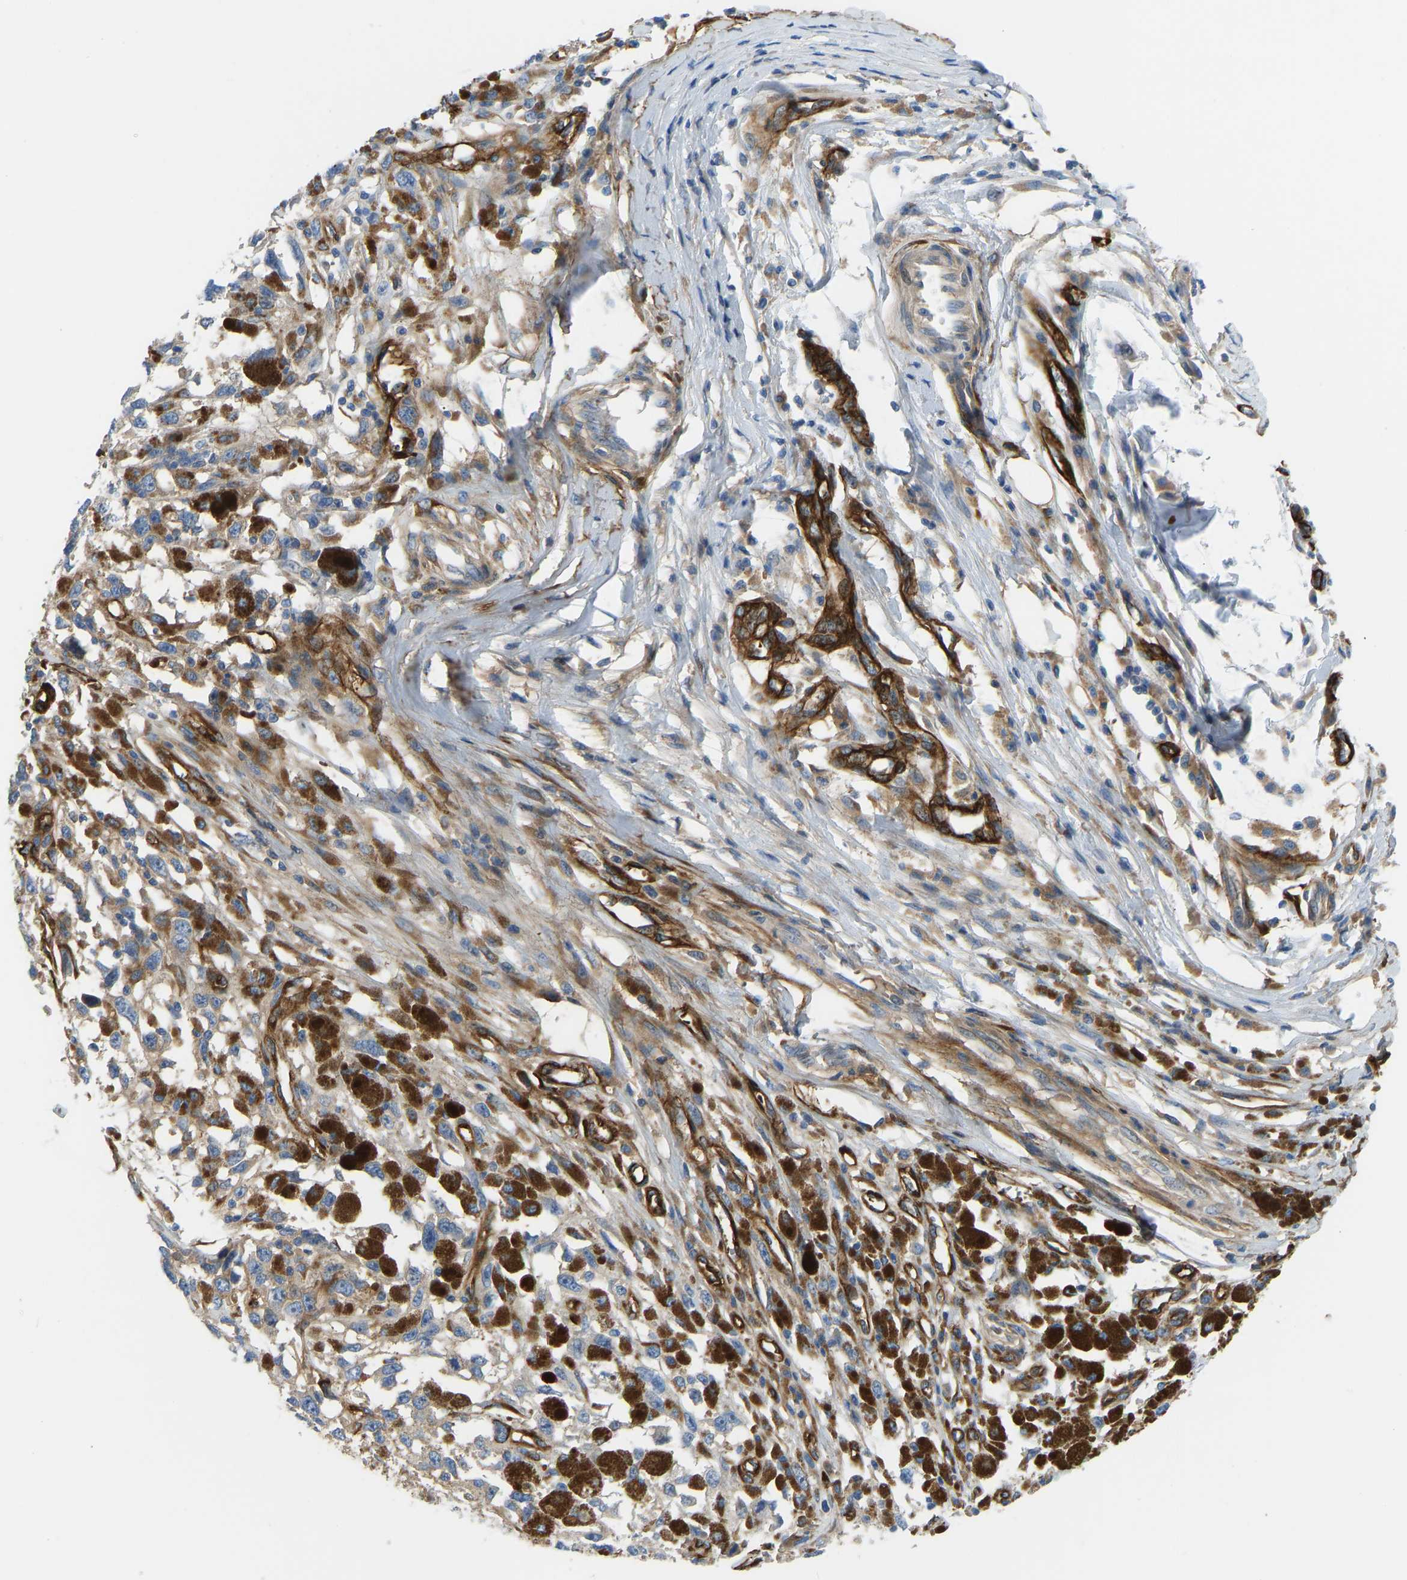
{"staining": {"intensity": "negative", "quantity": "none", "location": "none"}, "tissue": "melanoma", "cell_type": "Tumor cells", "image_type": "cancer", "snomed": [{"axis": "morphology", "description": "Malignant melanoma, Metastatic site"}, {"axis": "topography", "description": "Lymph node"}], "caption": "IHC image of neoplastic tissue: human melanoma stained with DAB exhibits no significant protein staining in tumor cells.", "gene": "COL15A1", "patient": {"sex": "male", "age": 59}}